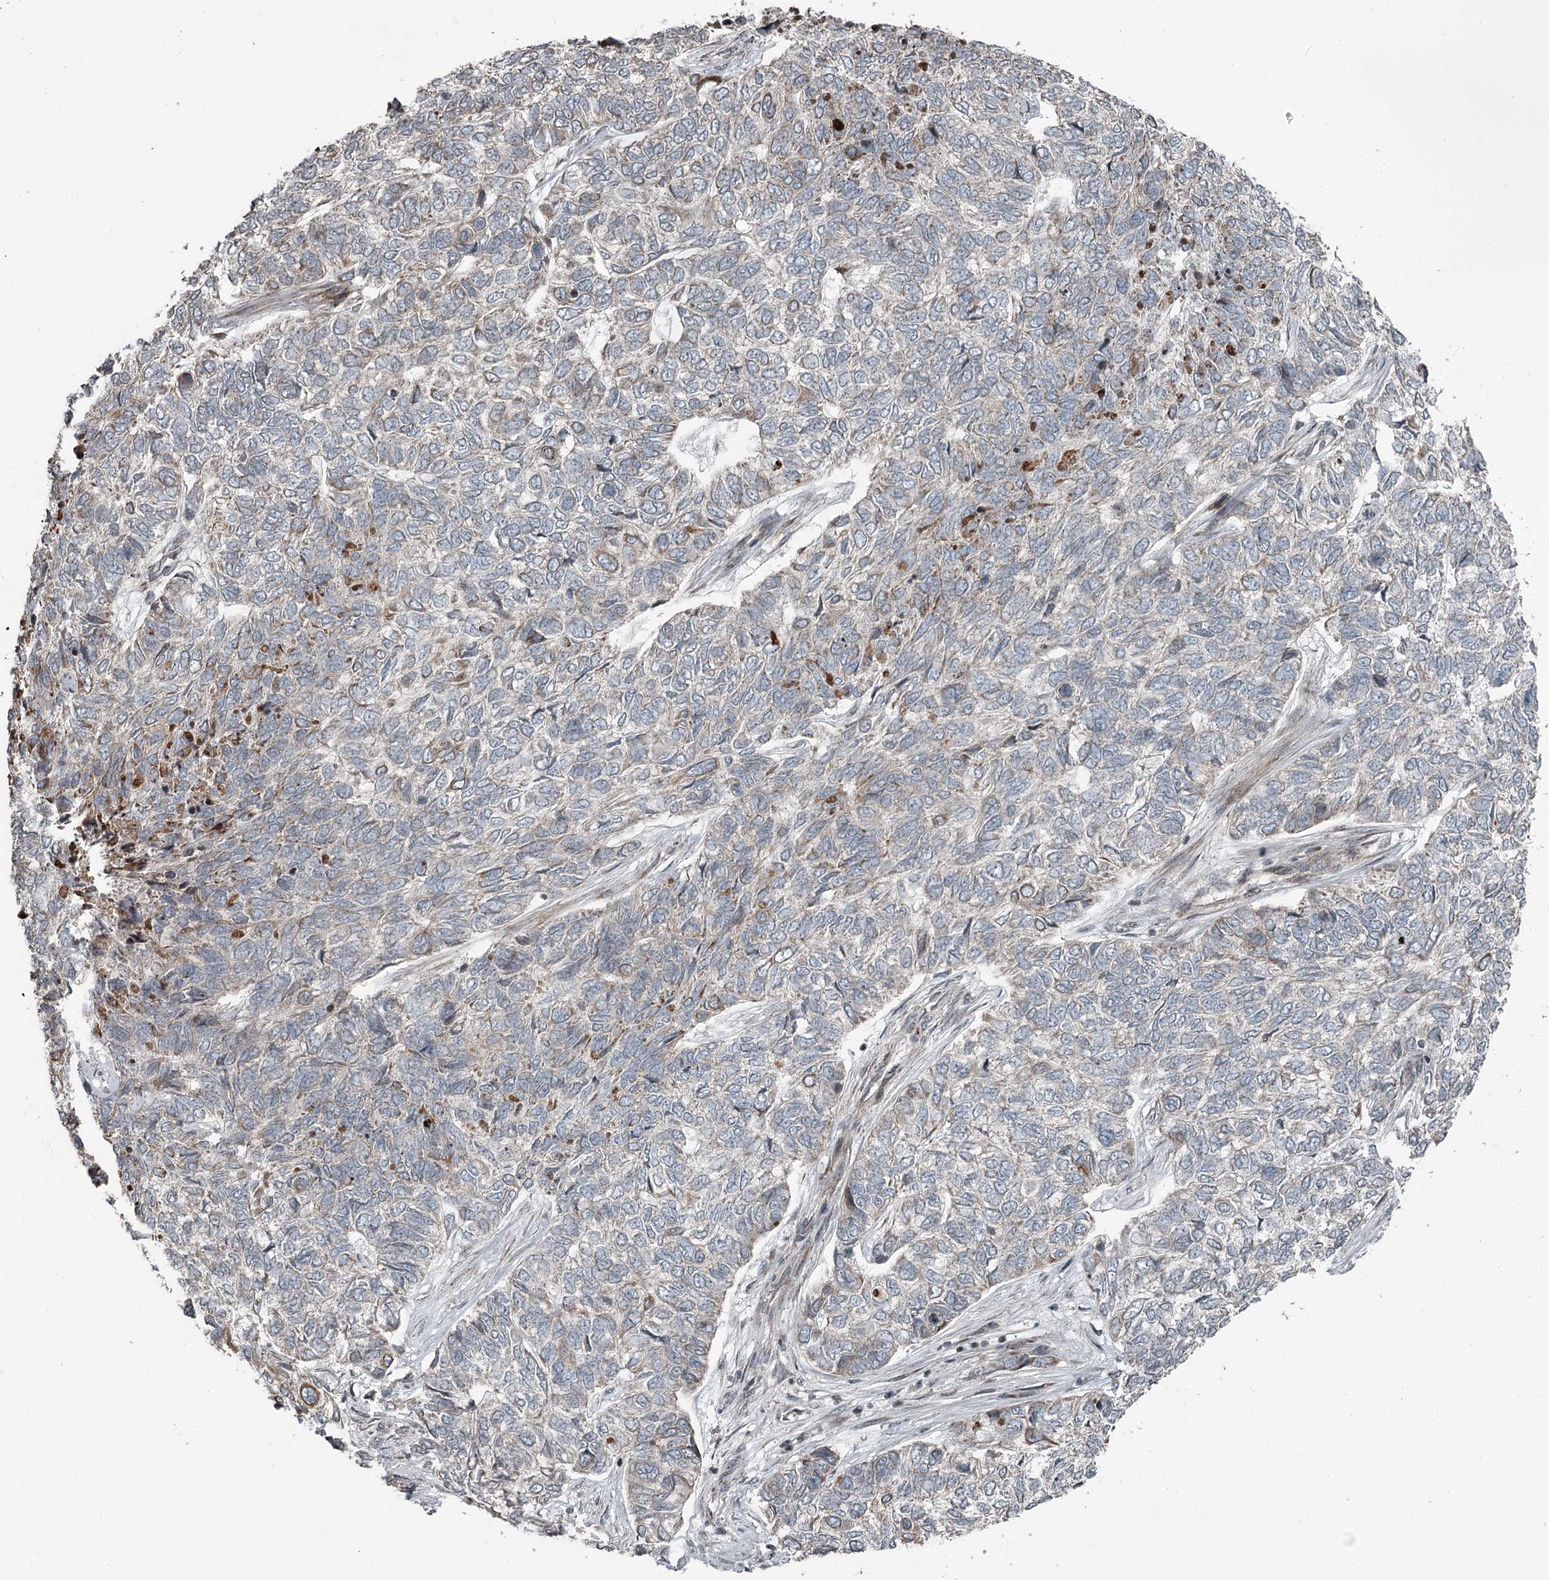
{"staining": {"intensity": "negative", "quantity": "none", "location": "none"}, "tissue": "skin cancer", "cell_type": "Tumor cells", "image_type": "cancer", "snomed": [{"axis": "morphology", "description": "Basal cell carcinoma"}, {"axis": "topography", "description": "Skin"}], "caption": "High power microscopy micrograph of an immunohistochemistry histopathology image of skin basal cell carcinoma, revealing no significant expression in tumor cells.", "gene": "RASSF8", "patient": {"sex": "female", "age": 65}}